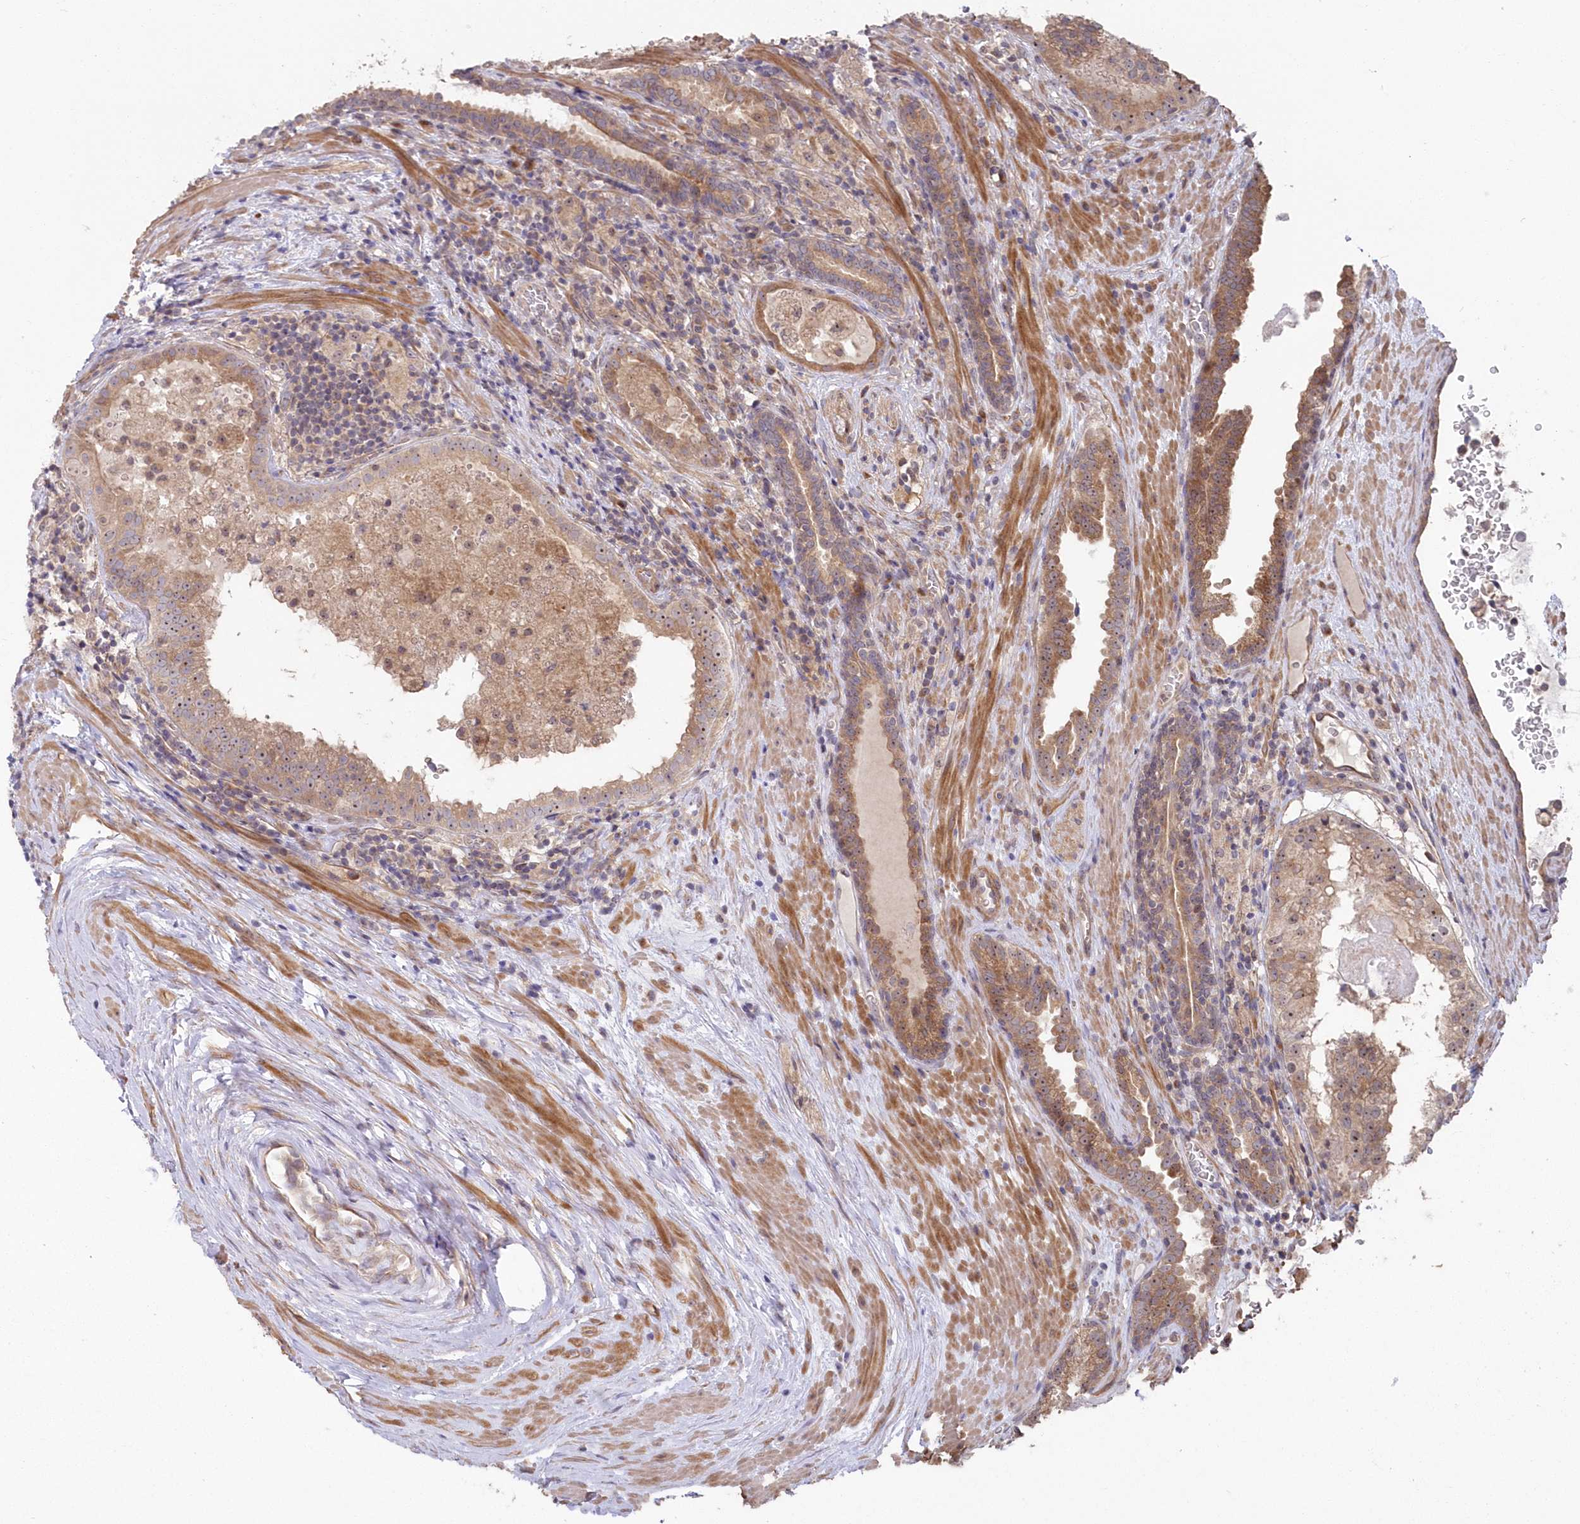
{"staining": {"intensity": "moderate", "quantity": ">75%", "location": "cytoplasmic/membranous,nuclear"}, "tissue": "prostate cancer", "cell_type": "Tumor cells", "image_type": "cancer", "snomed": [{"axis": "morphology", "description": "Adenocarcinoma, High grade"}, {"axis": "topography", "description": "Prostate"}], "caption": "Immunohistochemistry histopathology image of prostate cancer stained for a protein (brown), which displays medium levels of moderate cytoplasmic/membranous and nuclear staining in approximately >75% of tumor cells.", "gene": "TBCA", "patient": {"sex": "male", "age": 68}}